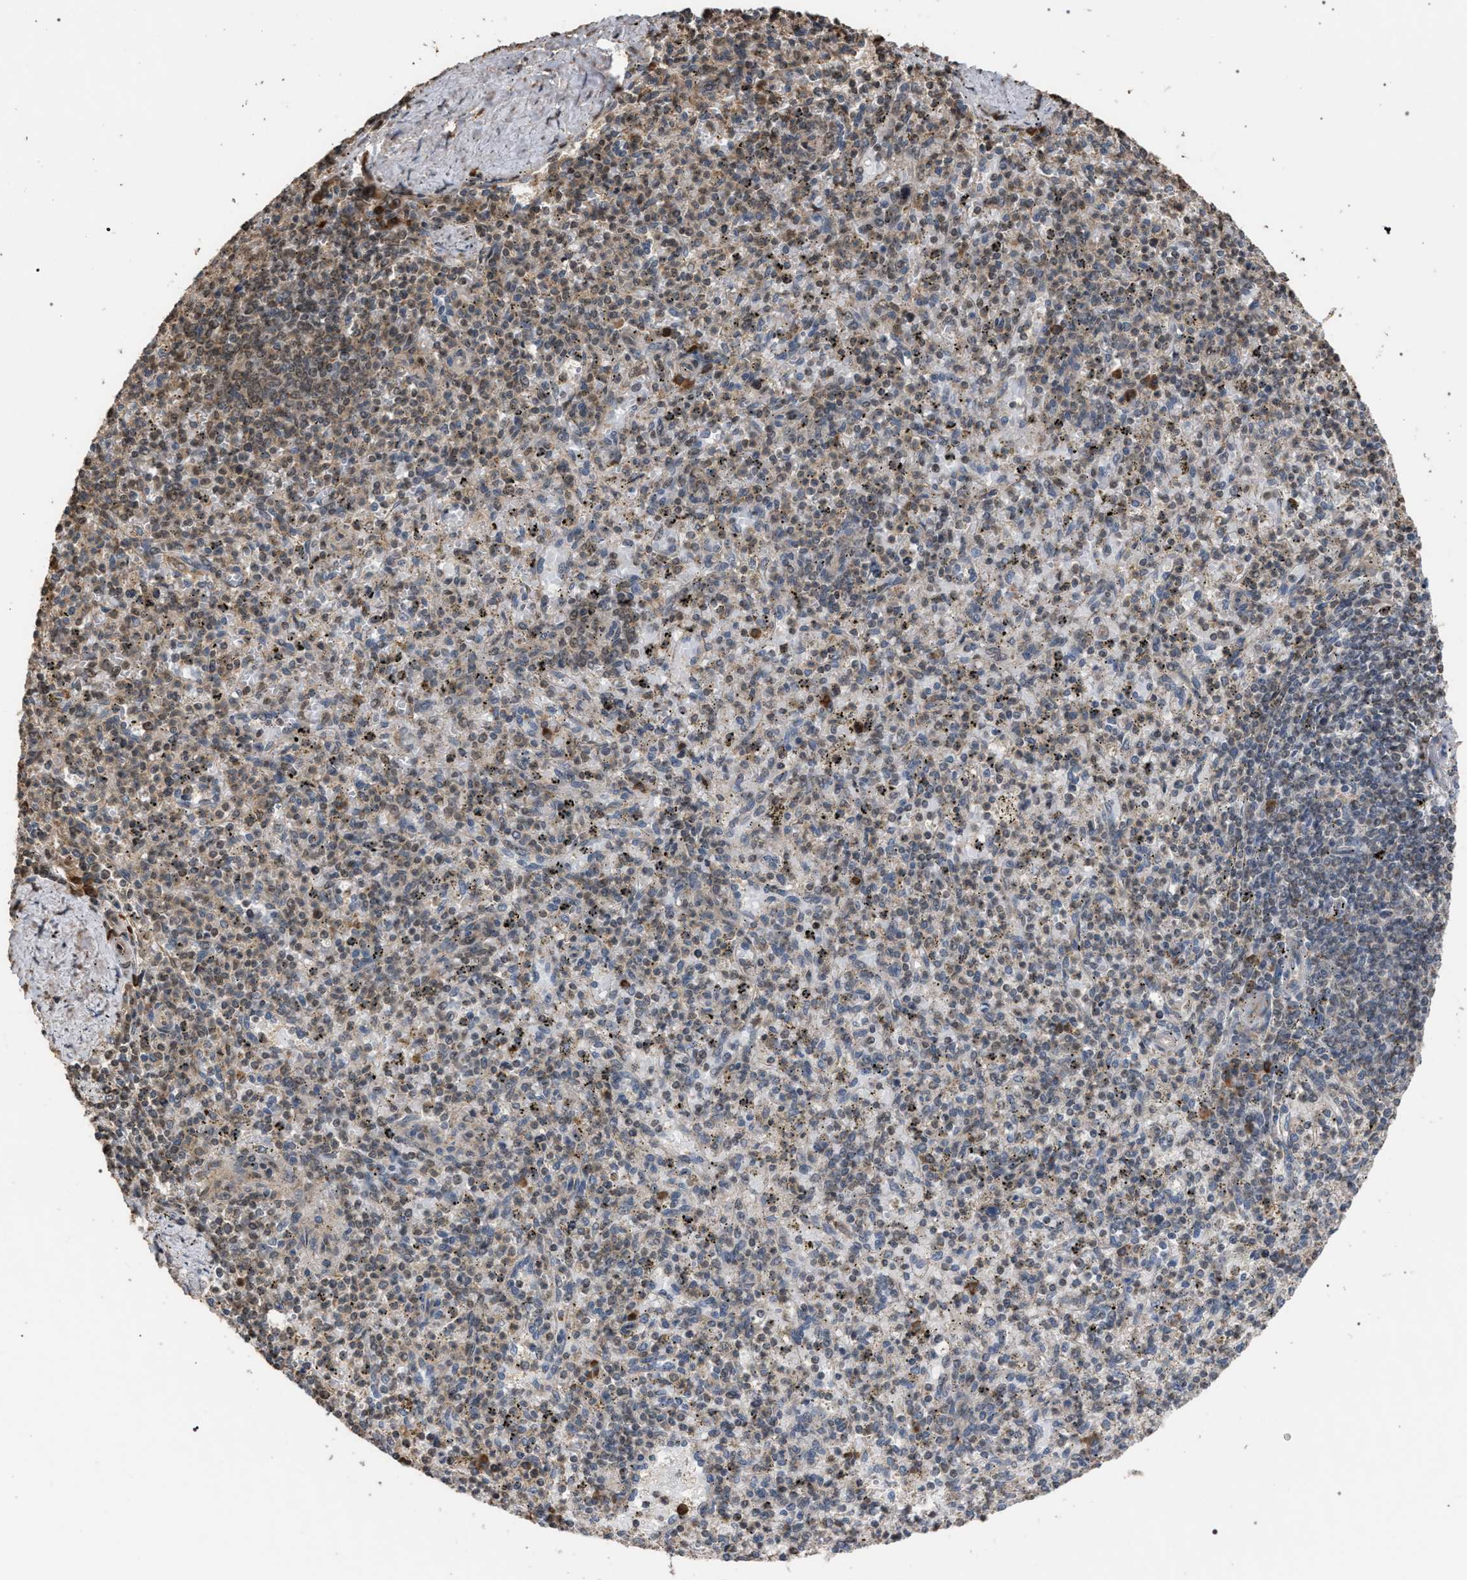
{"staining": {"intensity": "weak", "quantity": "25%-75%", "location": "cytoplasmic/membranous"}, "tissue": "spleen", "cell_type": "Cells in red pulp", "image_type": "normal", "snomed": [{"axis": "morphology", "description": "Normal tissue, NOS"}, {"axis": "topography", "description": "Spleen"}], "caption": "Immunohistochemistry (IHC) photomicrograph of unremarkable spleen: spleen stained using immunohistochemistry demonstrates low levels of weak protein expression localized specifically in the cytoplasmic/membranous of cells in red pulp, appearing as a cytoplasmic/membranous brown color.", "gene": "NAA35", "patient": {"sex": "male", "age": 72}}